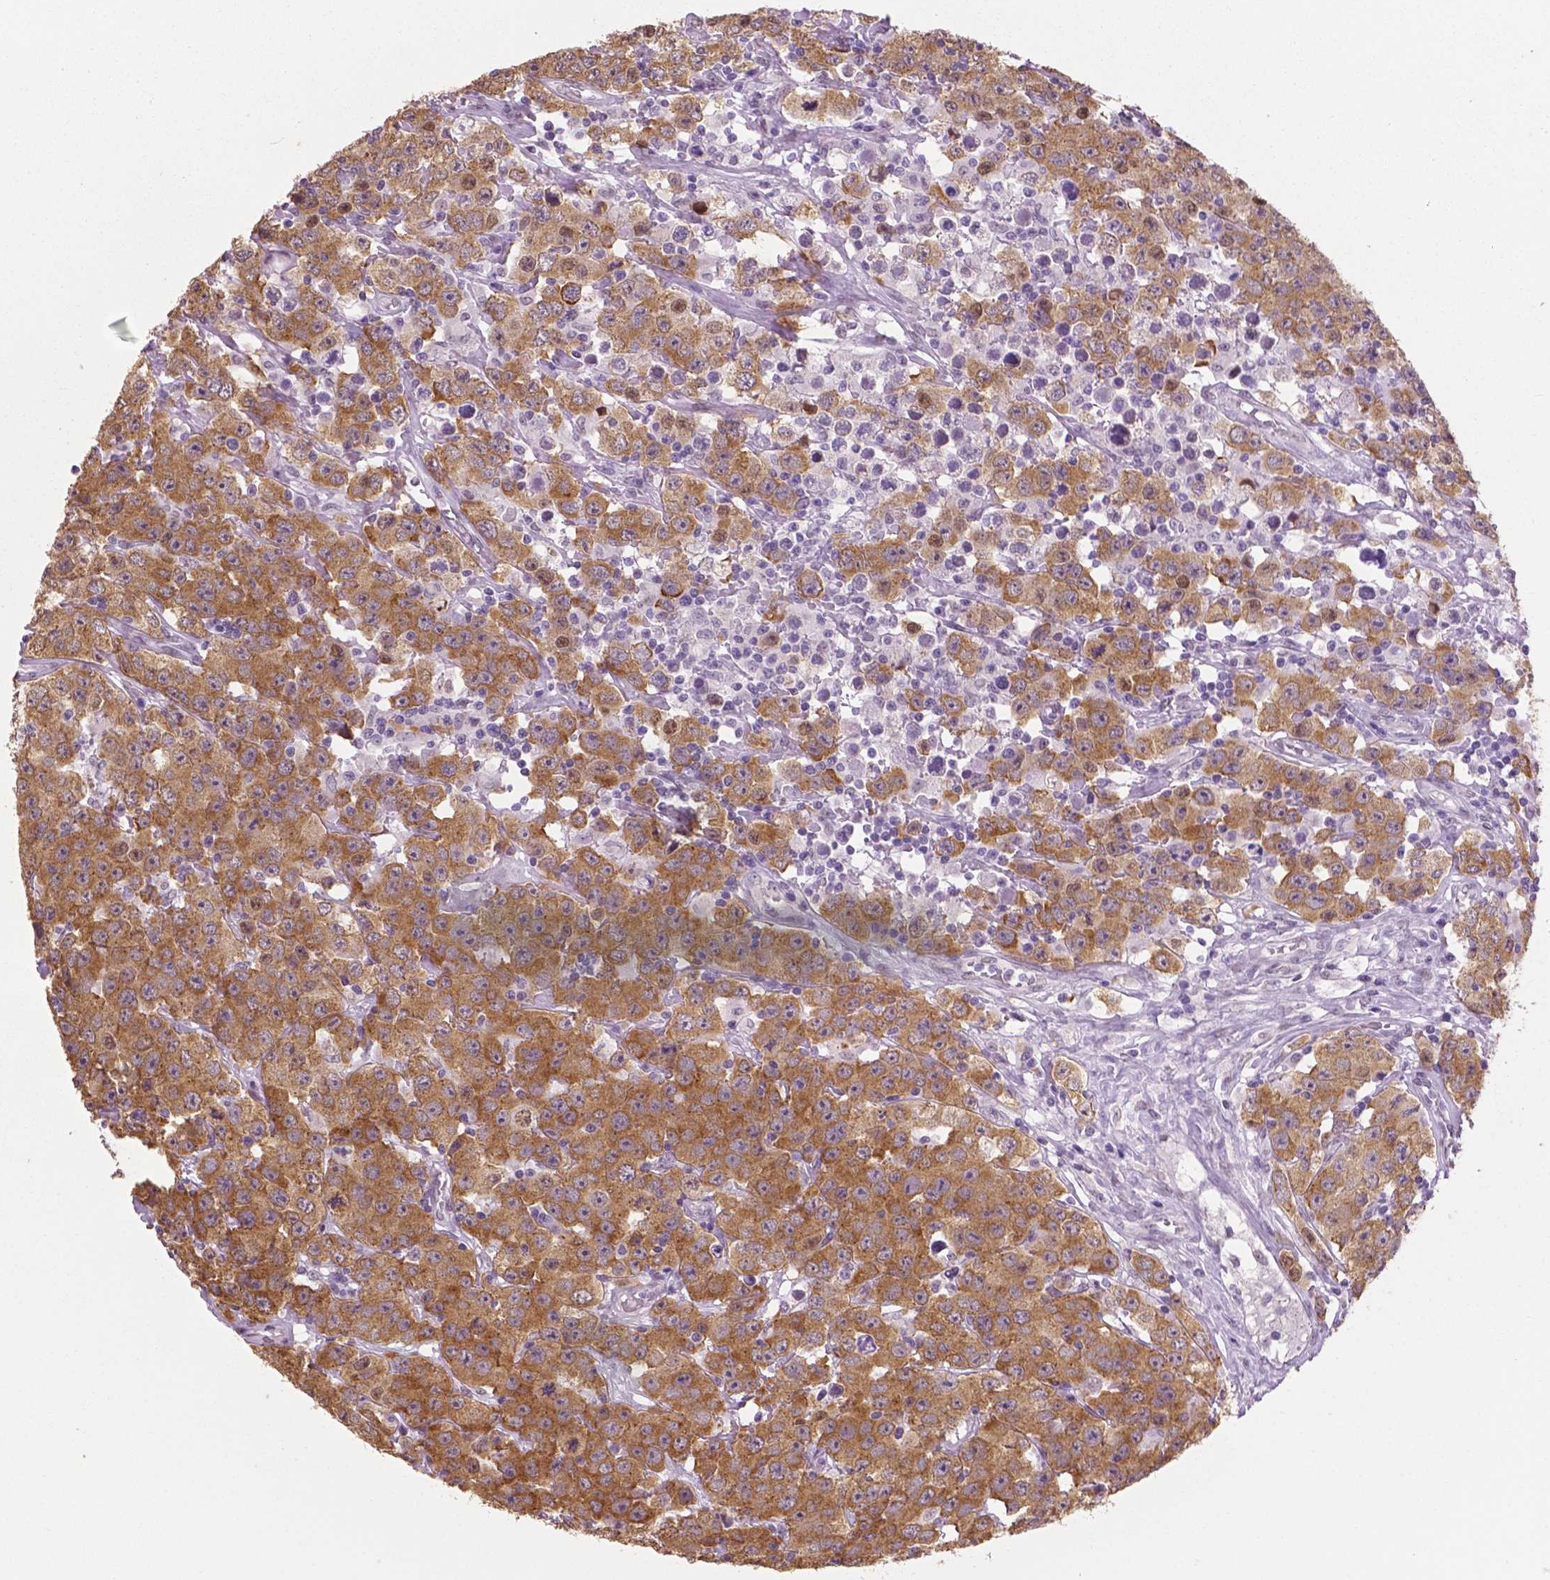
{"staining": {"intensity": "moderate", "quantity": ">75%", "location": "cytoplasmic/membranous"}, "tissue": "testis cancer", "cell_type": "Tumor cells", "image_type": "cancer", "snomed": [{"axis": "morphology", "description": "Seminoma, NOS"}, {"axis": "topography", "description": "Testis"}], "caption": "The immunohistochemical stain labels moderate cytoplasmic/membranous staining in tumor cells of seminoma (testis) tissue.", "gene": "IGF2BP1", "patient": {"sex": "male", "age": 52}}